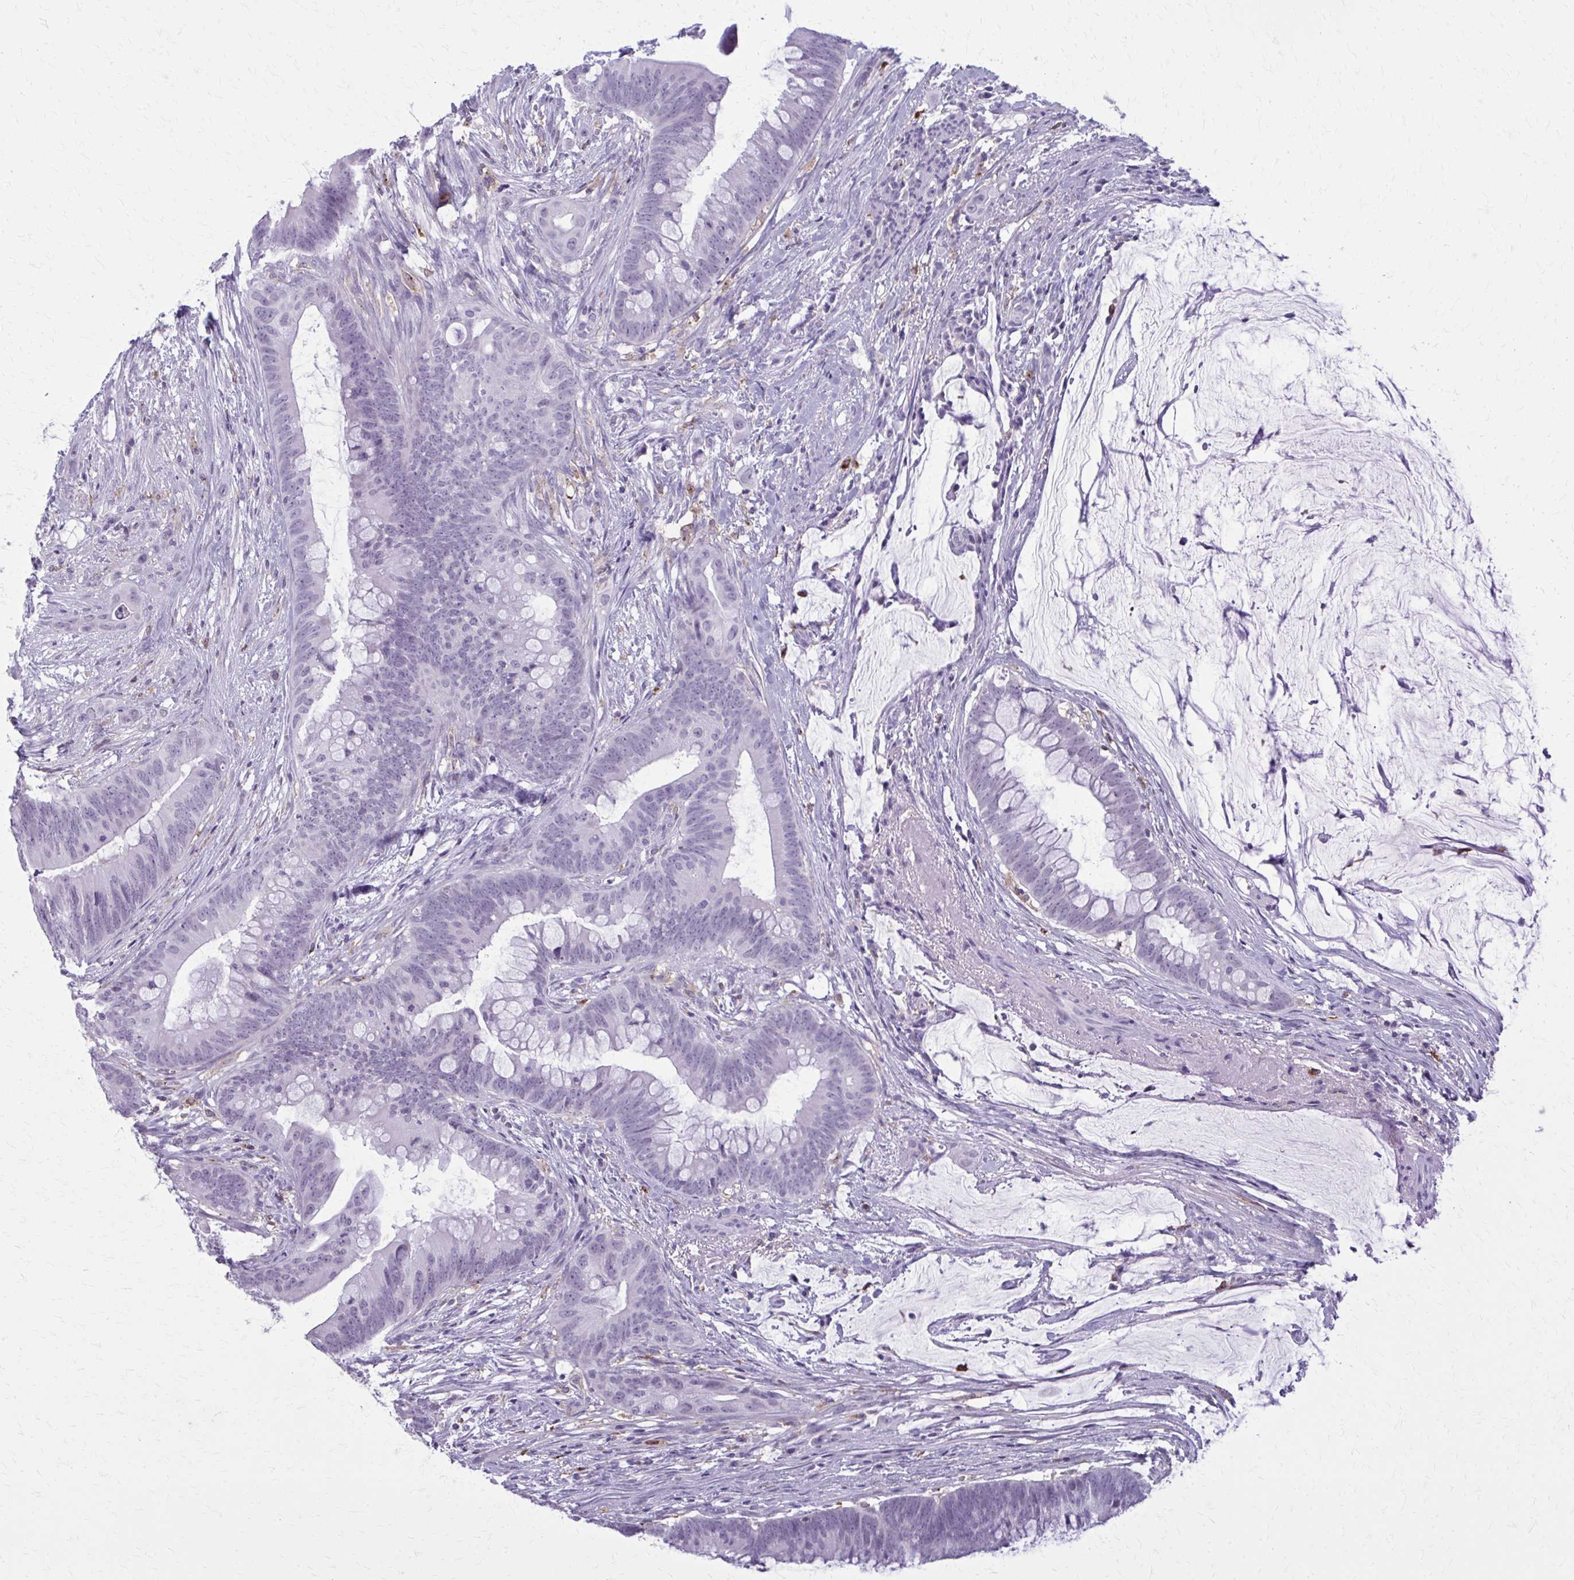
{"staining": {"intensity": "negative", "quantity": "none", "location": "none"}, "tissue": "colorectal cancer", "cell_type": "Tumor cells", "image_type": "cancer", "snomed": [{"axis": "morphology", "description": "Adenocarcinoma, NOS"}, {"axis": "topography", "description": "Colon"}], "caption": "IHC of human colorectal adenocarcinoma reveals no staining in tumor cells.", "gene": "CARD9", "patient": {"sex": "male", "age": 62}}